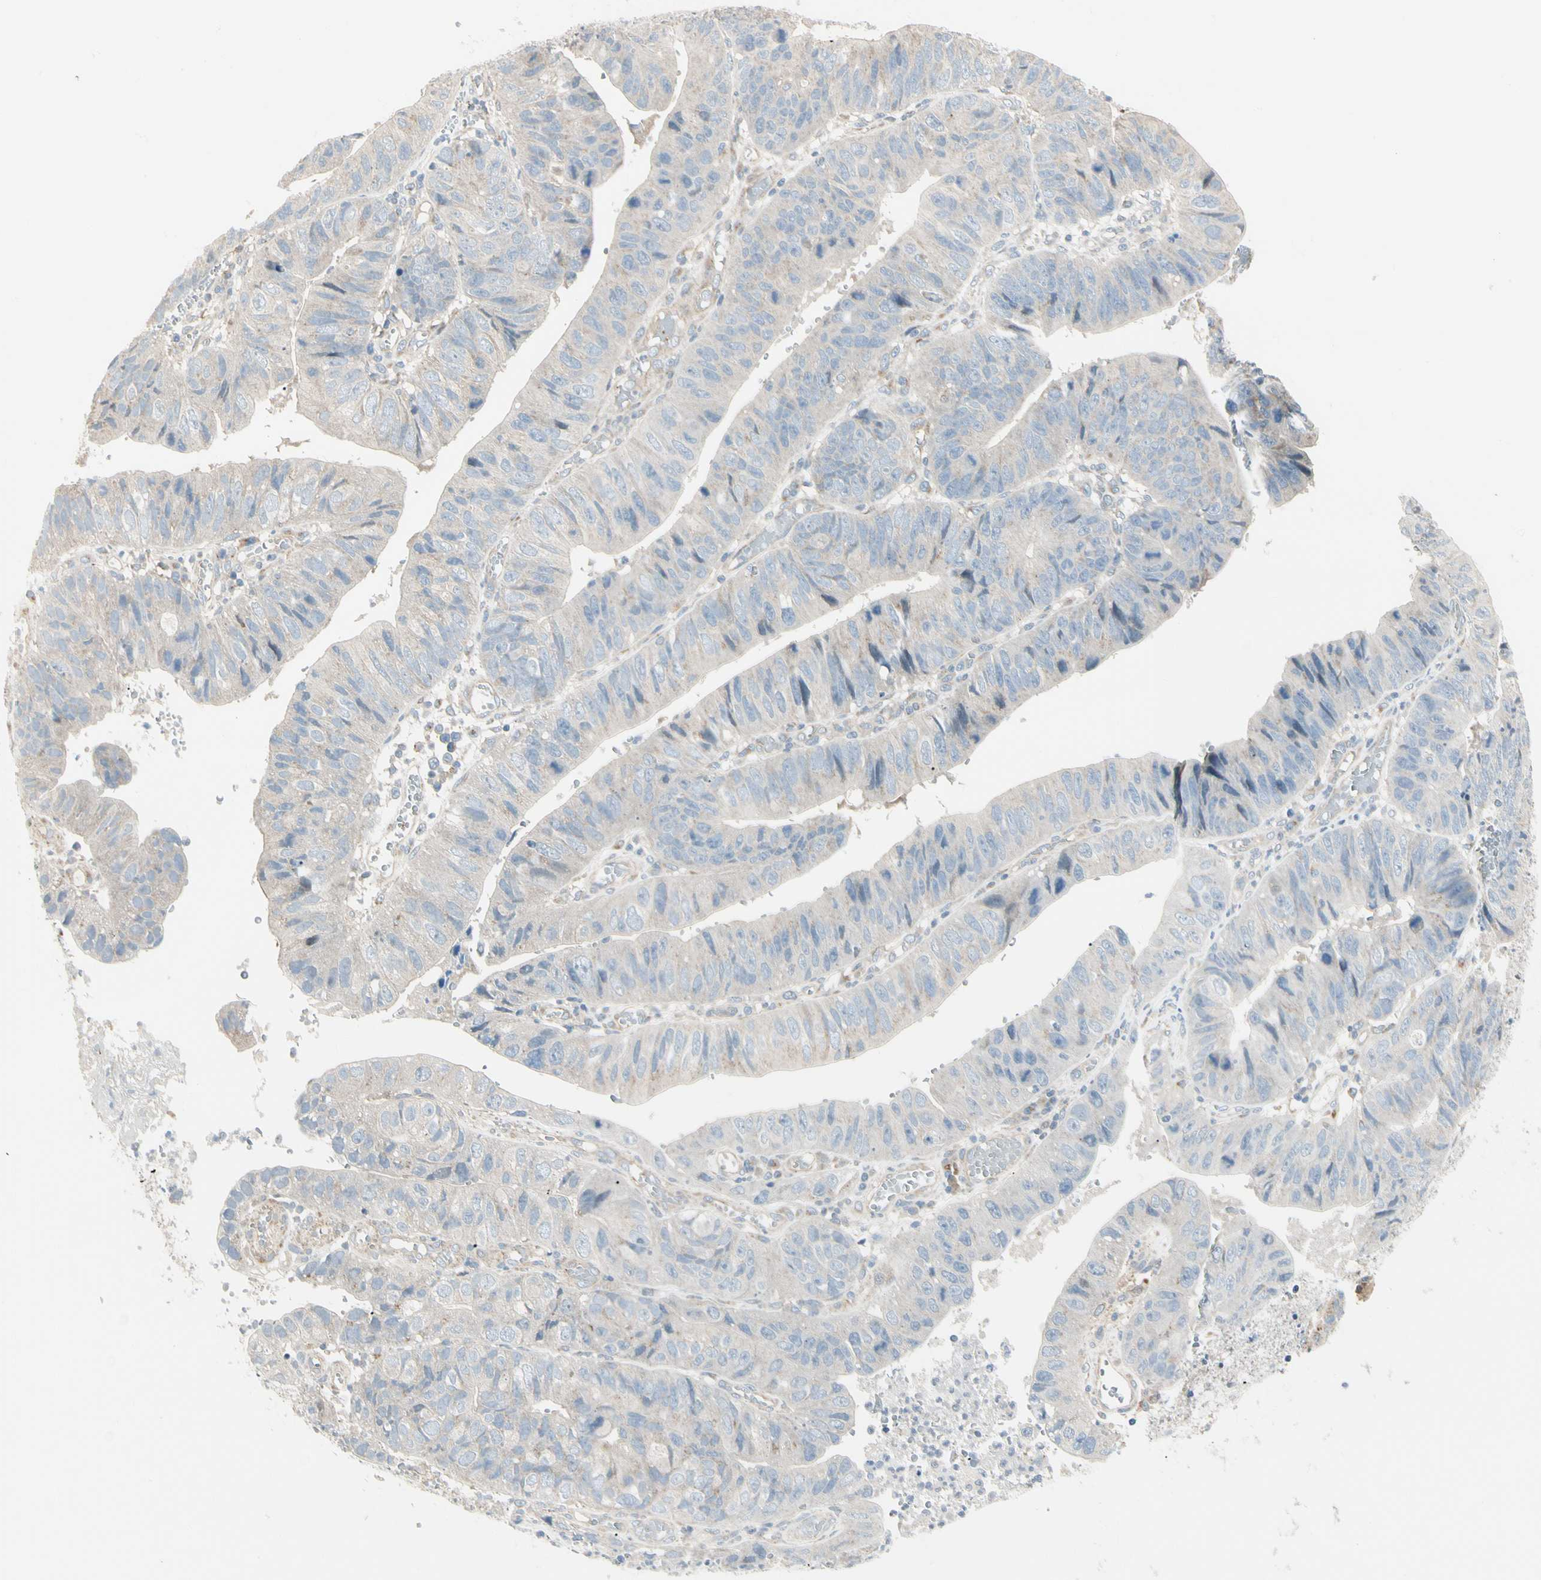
{"staining": {"intensity": "weak", "quantity": "<25%", "location": "cytoplasmic/membranous"}, "tissue": "stomach cancer", "cell_type": "Tumor cells", "image_type": "cancer", "snomed": [{"axis": "morphology", "description": "Adenocarcinoma, NOS"}, {"axis": "topography", "description": "Stomach"}], "caption": "This is an immunohistochemistry (IHC) image of stomach cancer (adenocarcinoma). There is no staining in tumor cells.", "gene": "ABCA3", "patient": {"sex": "male", "age": 59}}